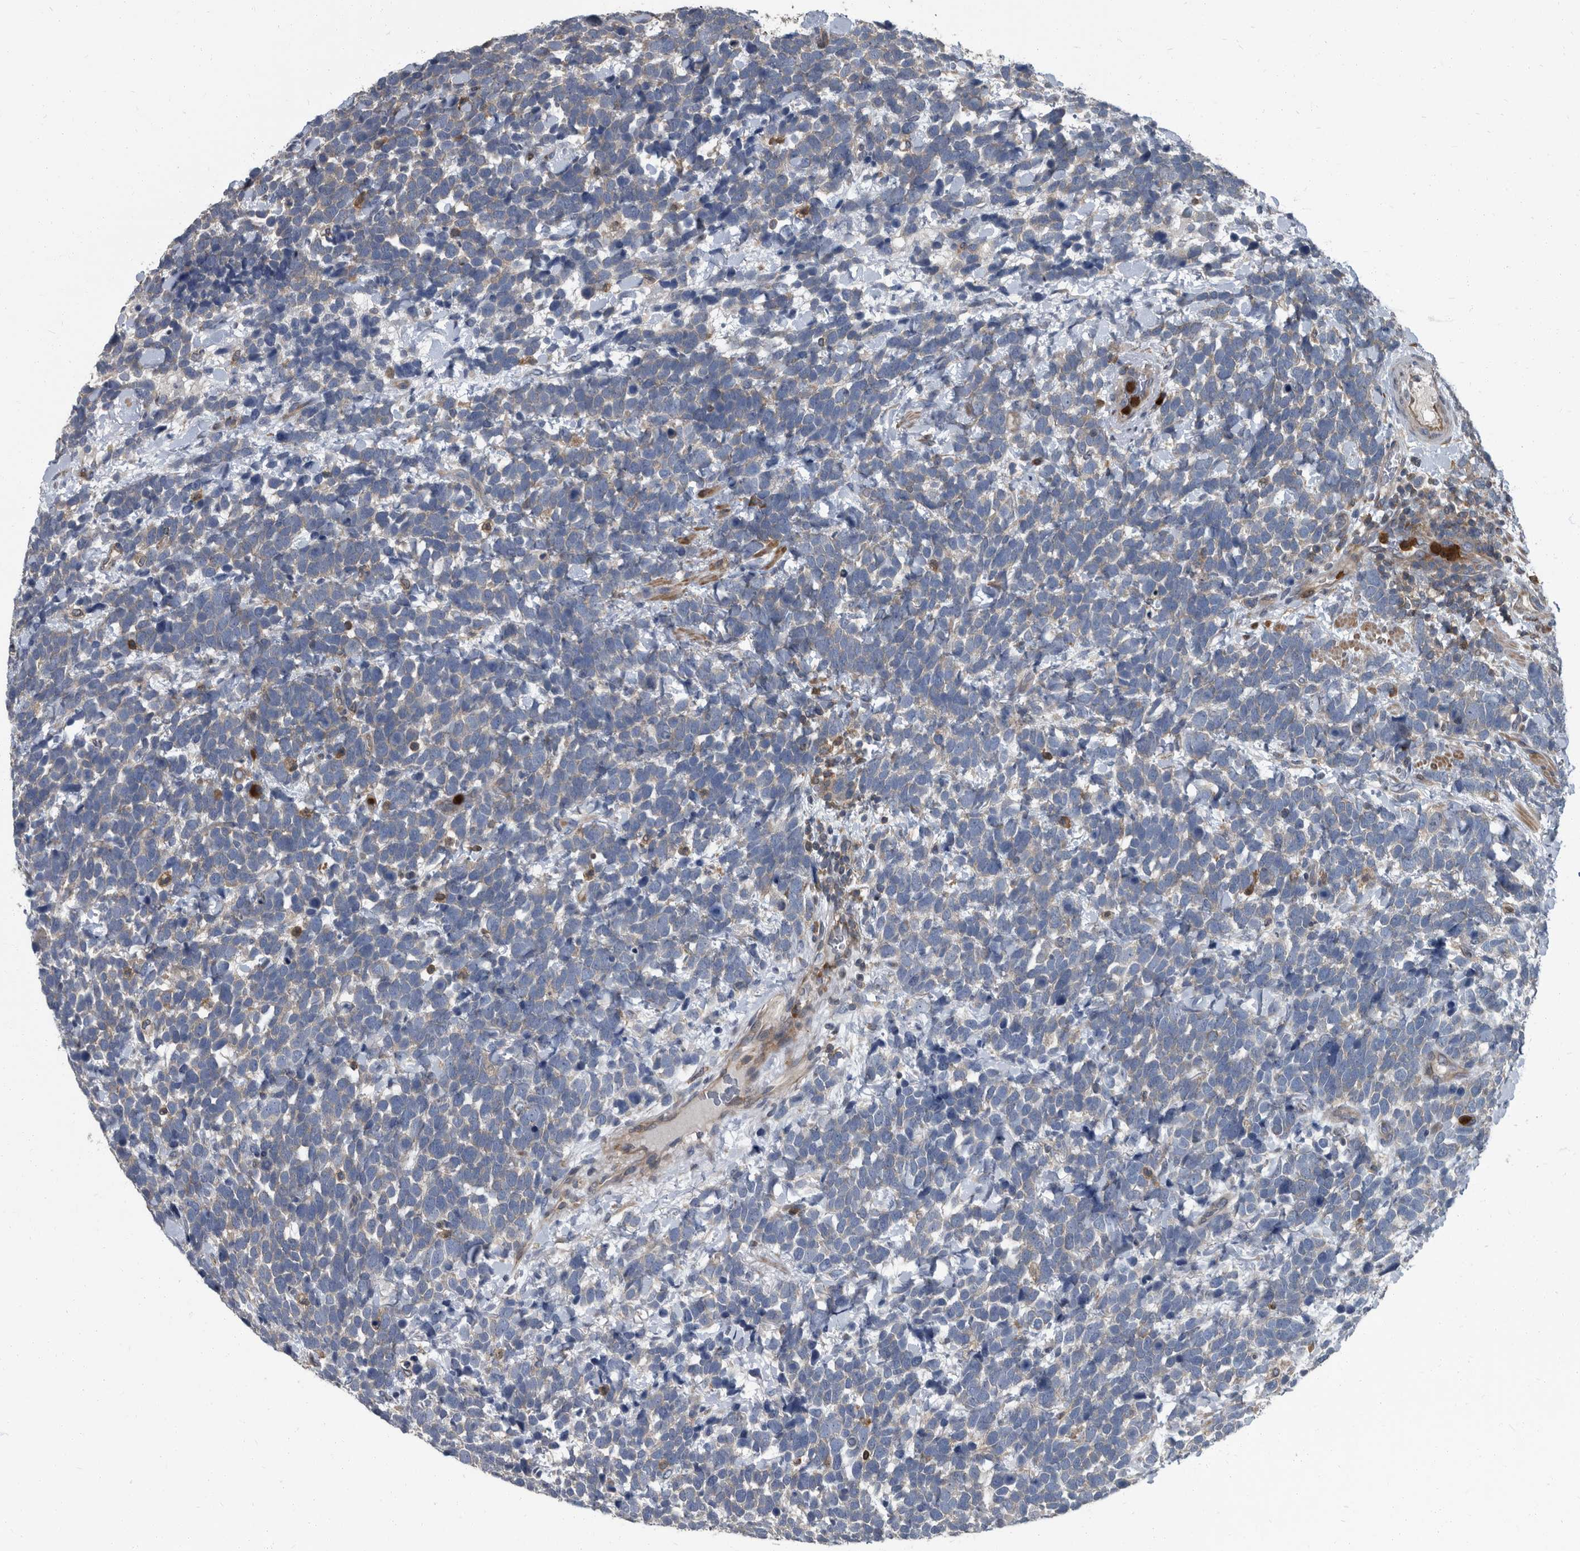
{"staining": {"intensity": "negative", "quantity": "none", "location": "none"}, "tissue": "urothelial cancer", "cell_type": "Tumor cells", "image_type": "cancer", "snomed": [{"axis": "morphology", "description": "Urothelial carcinoma, High grade"}, {"axis": "topography", "description": "Urinary bladder"}], "caption": "IHC micrograph of urothelial carcinoma (high-grade) stained for a protein (brown), which displays no staining in tumor cells. The staining is performed using DAB brown chromogen with nuclei counter-stained in using hematoxylin.", "gene": "CDV3", "patient": {"sex": "female", "age": 82}}